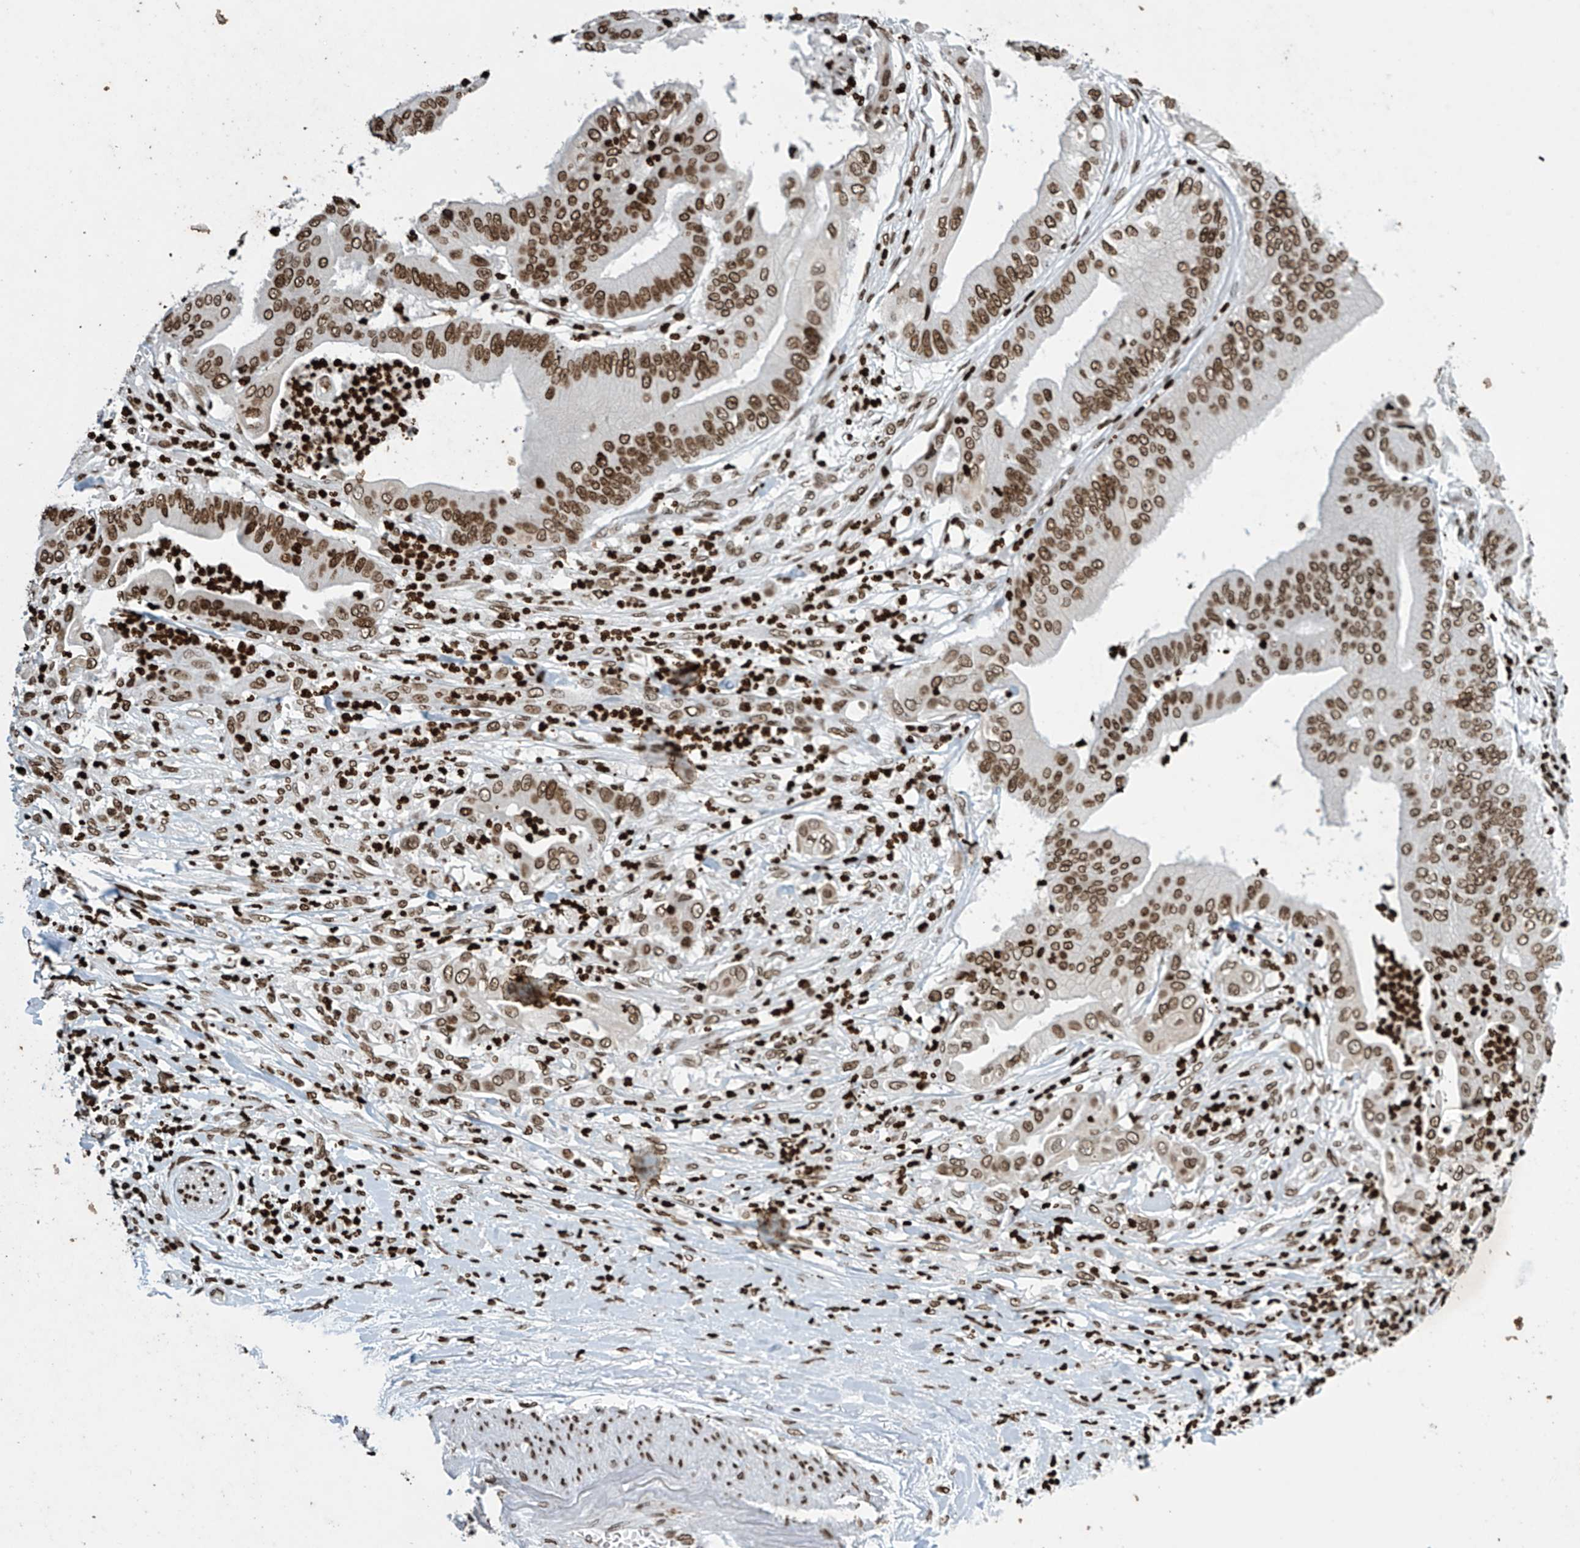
{"staining": {"intensity": "strong", "quantity": ">75%", "location": "nuclear"}, "tissue": "pancreatic cancer", "cell_type": "Tumor cells", "image_type": "cancer", "snomed": [{"axis": "morphology", "description": "Adenocarcinoma, NOS"}, {"axis": "topography", "description": "Pancreas"}], "caption": "A photomicrograph showing strong nuclear expression in about >75% of tumor cells in pancreatic cancer (adenocarcinoma), as visualized by brown immunohistochemical staining.", "gene": "H4C16", "patient": {"sex": "female", "age": 77}}